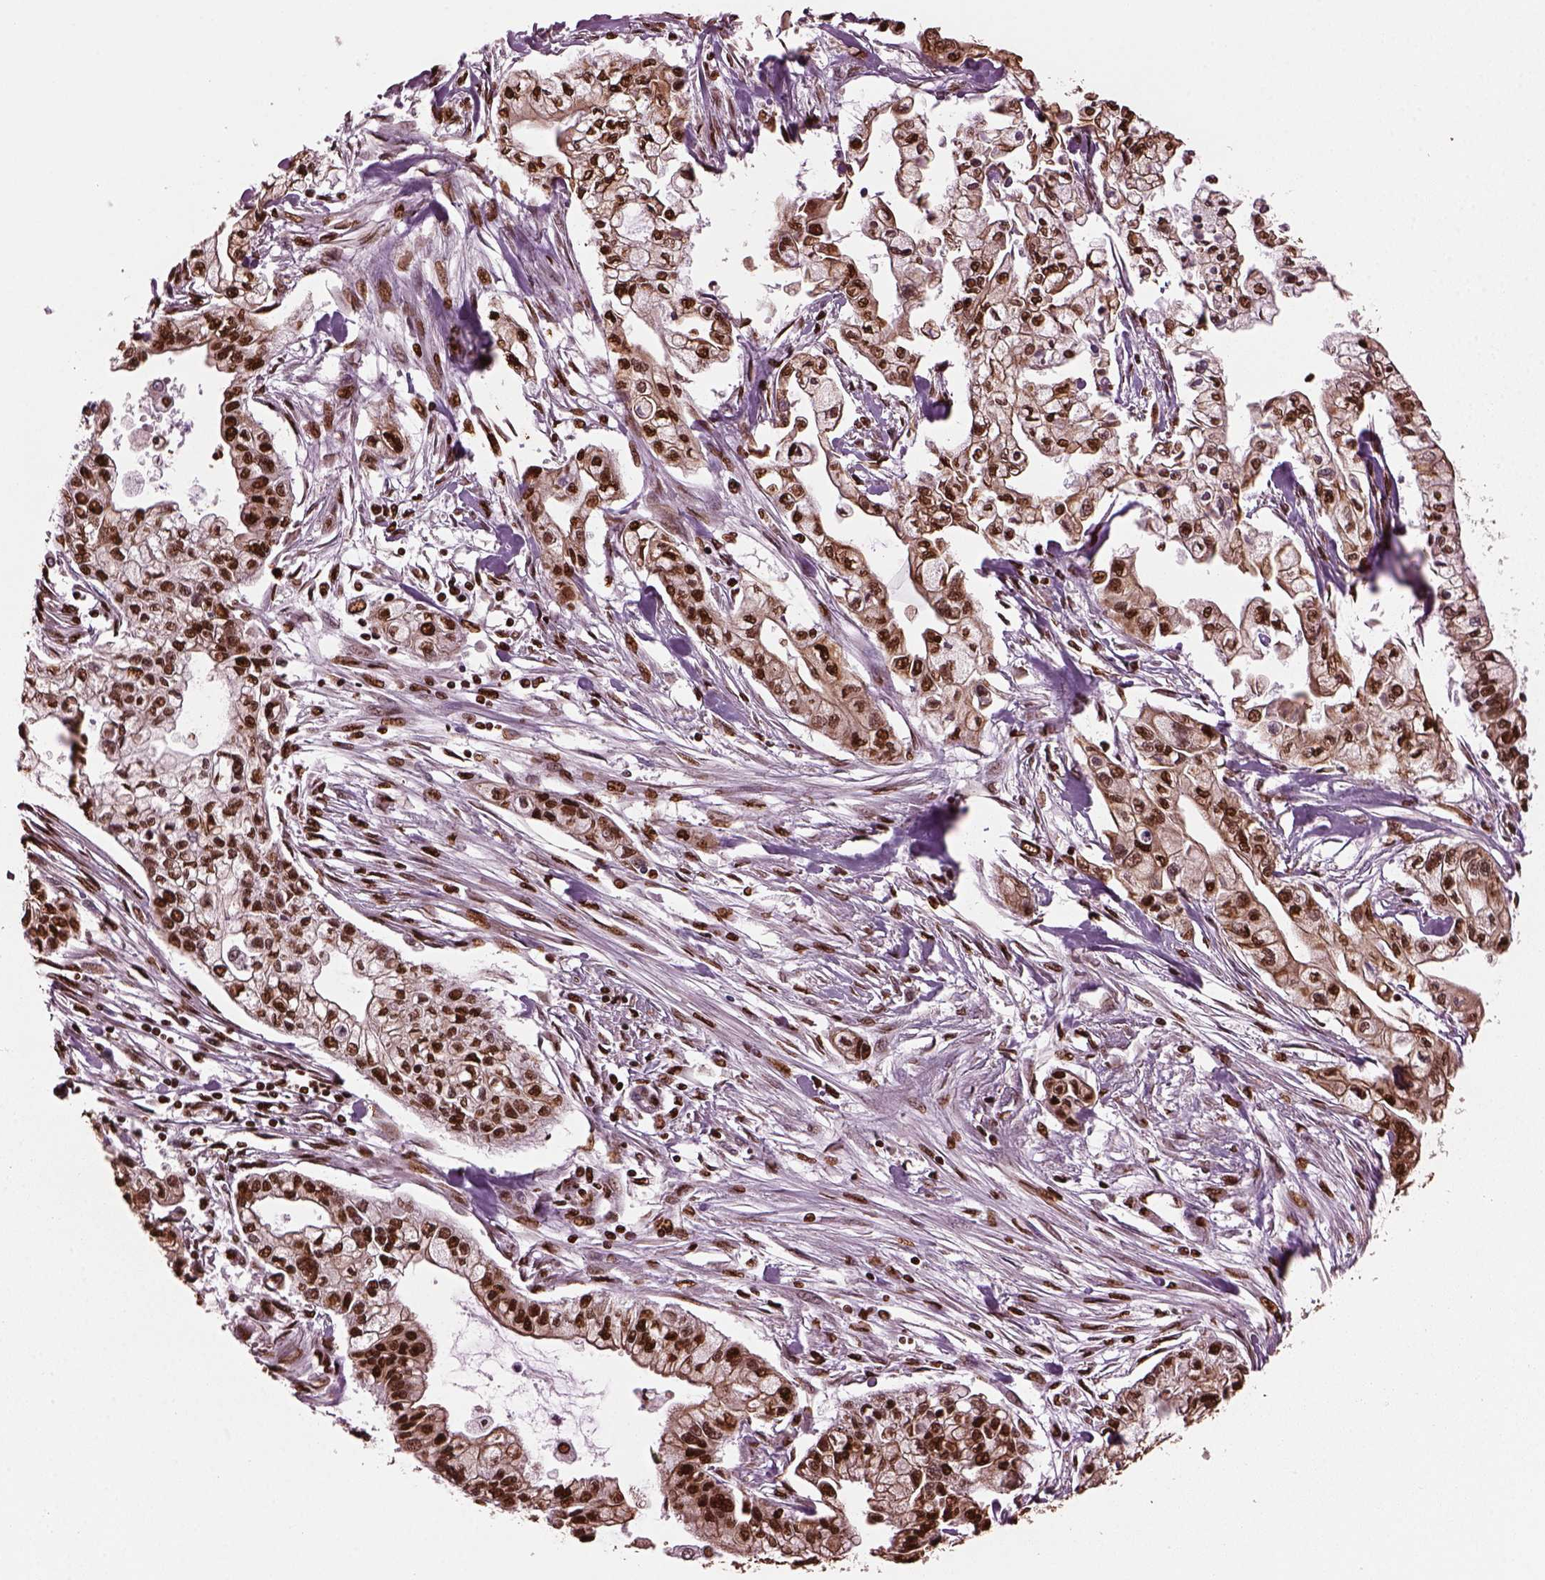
{"staining": {"intensity": "strong", "quantity": ">75%", "location": "nuclear"}, "tissue": "pancreatic cancer", "cell_type": "Tumor cells", "image_type": "cancer", "snomed": [{"axis": "morphology", "description": "Adenocarcinoma, NOS"}, {"axis": "topography", "description": "Pancreas"}], "caption": "An IHC micrograph of neoplastic tissue is shown. Protein staining in brown shows strong nuclear positivity in pancreatic cancer (adenocarcinoma) within tumor cells. Immunohistochemistry (ihc) stains the protein of interest in brown and the nuclei are stained blue.", "gene": "RUFY3", "patient": {"sex": "male", "age": 54}}